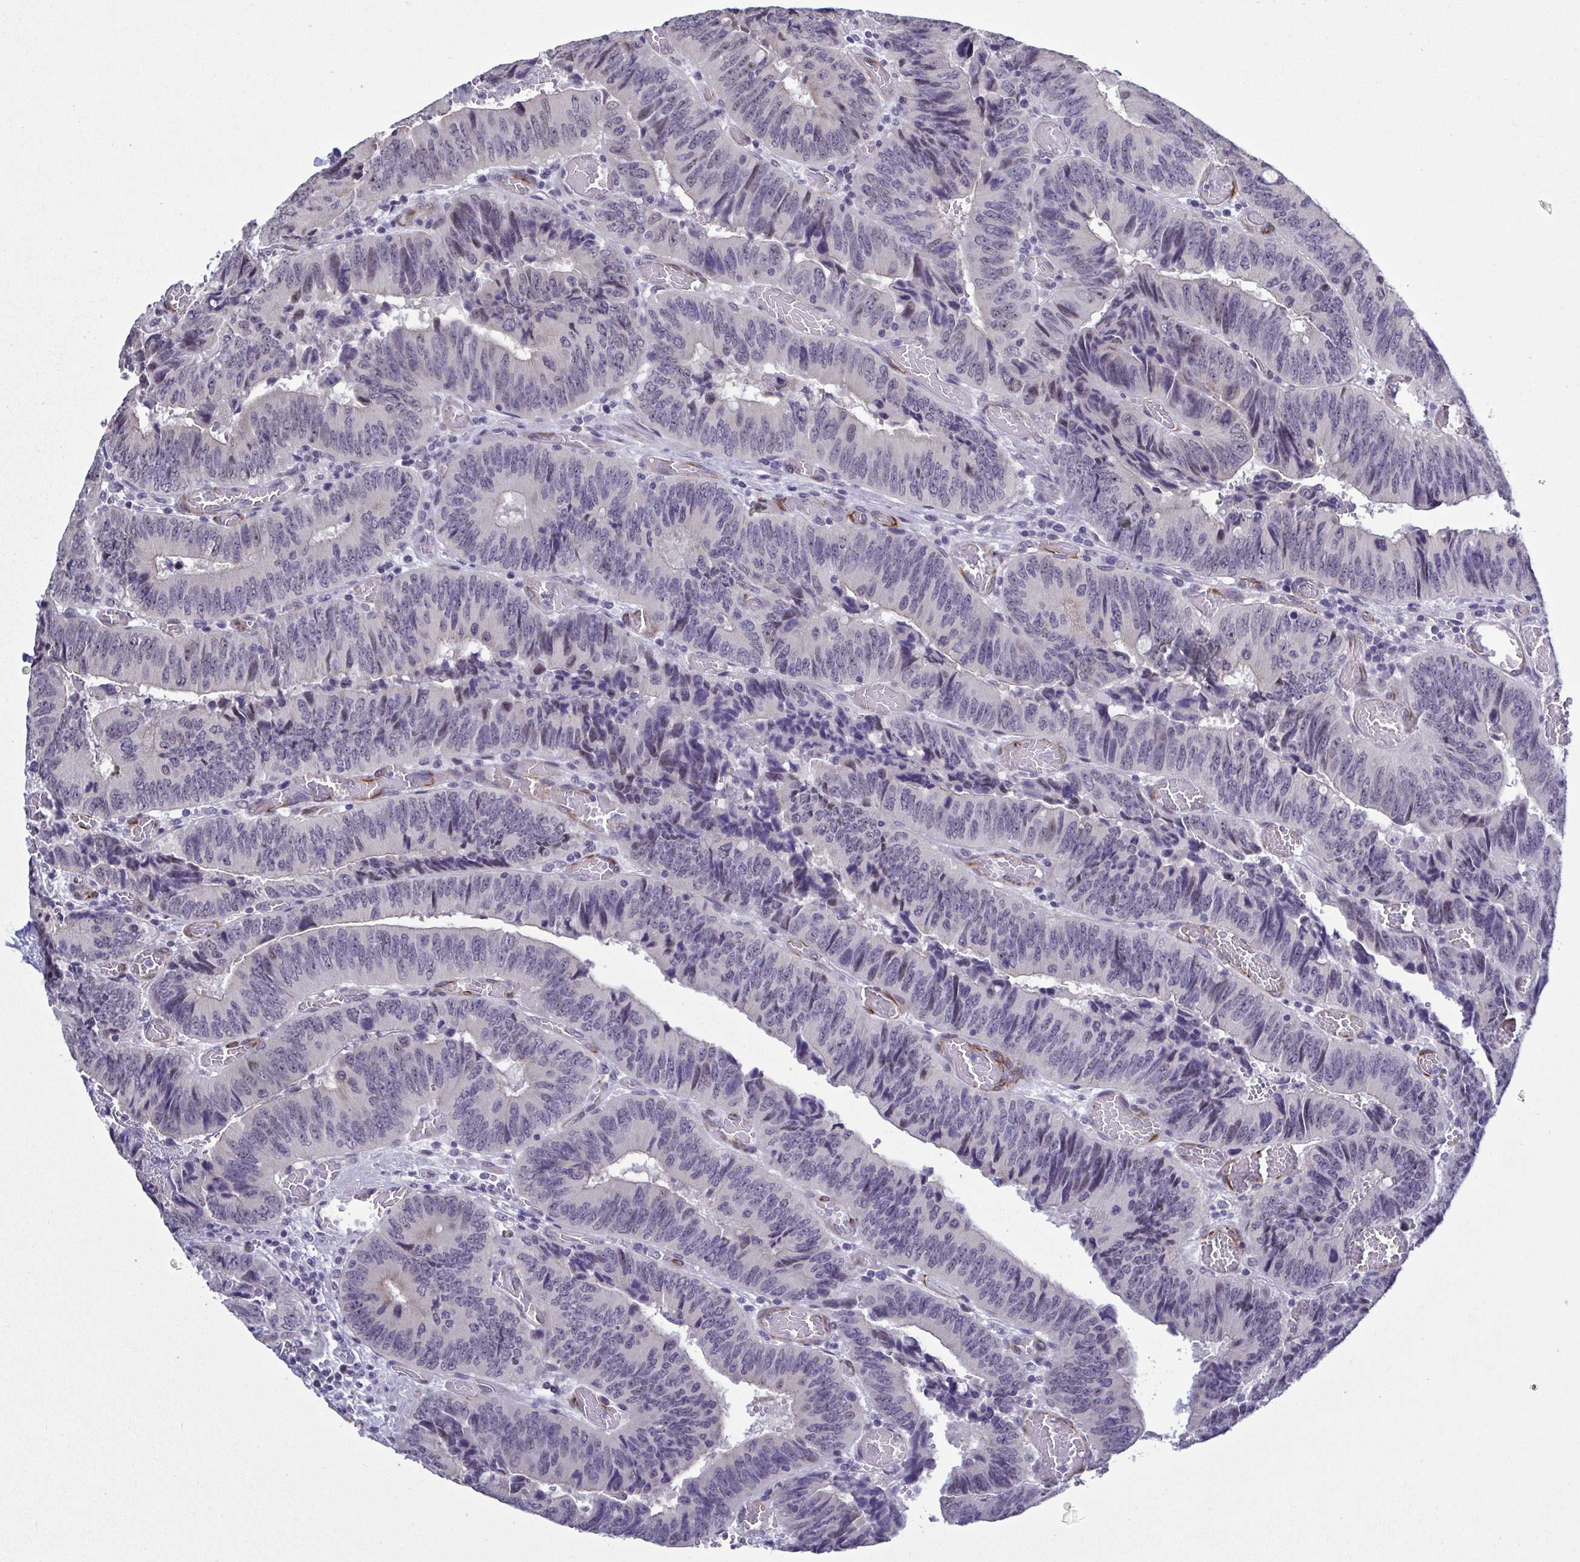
{"staining": {"intensity": "negative", "quantity": "none", "location": "none"}, "tissue": "colorectal cancer", "cell_type": "Tumor cells", "image_type": "cancer", "snomed": [{"axis": "morphology", "description": "Adenocarcinoma, NOS"}, {"axis": "topography", "description": "Colon"}], "caption": "Human colorectal adenocarcinoma stained for a protein using immunohistochemistry (IHC) demonstrates no positivity in tumor cells.", "gene": "TMEM92", "patient": {"sex": "female", "age": 84}}